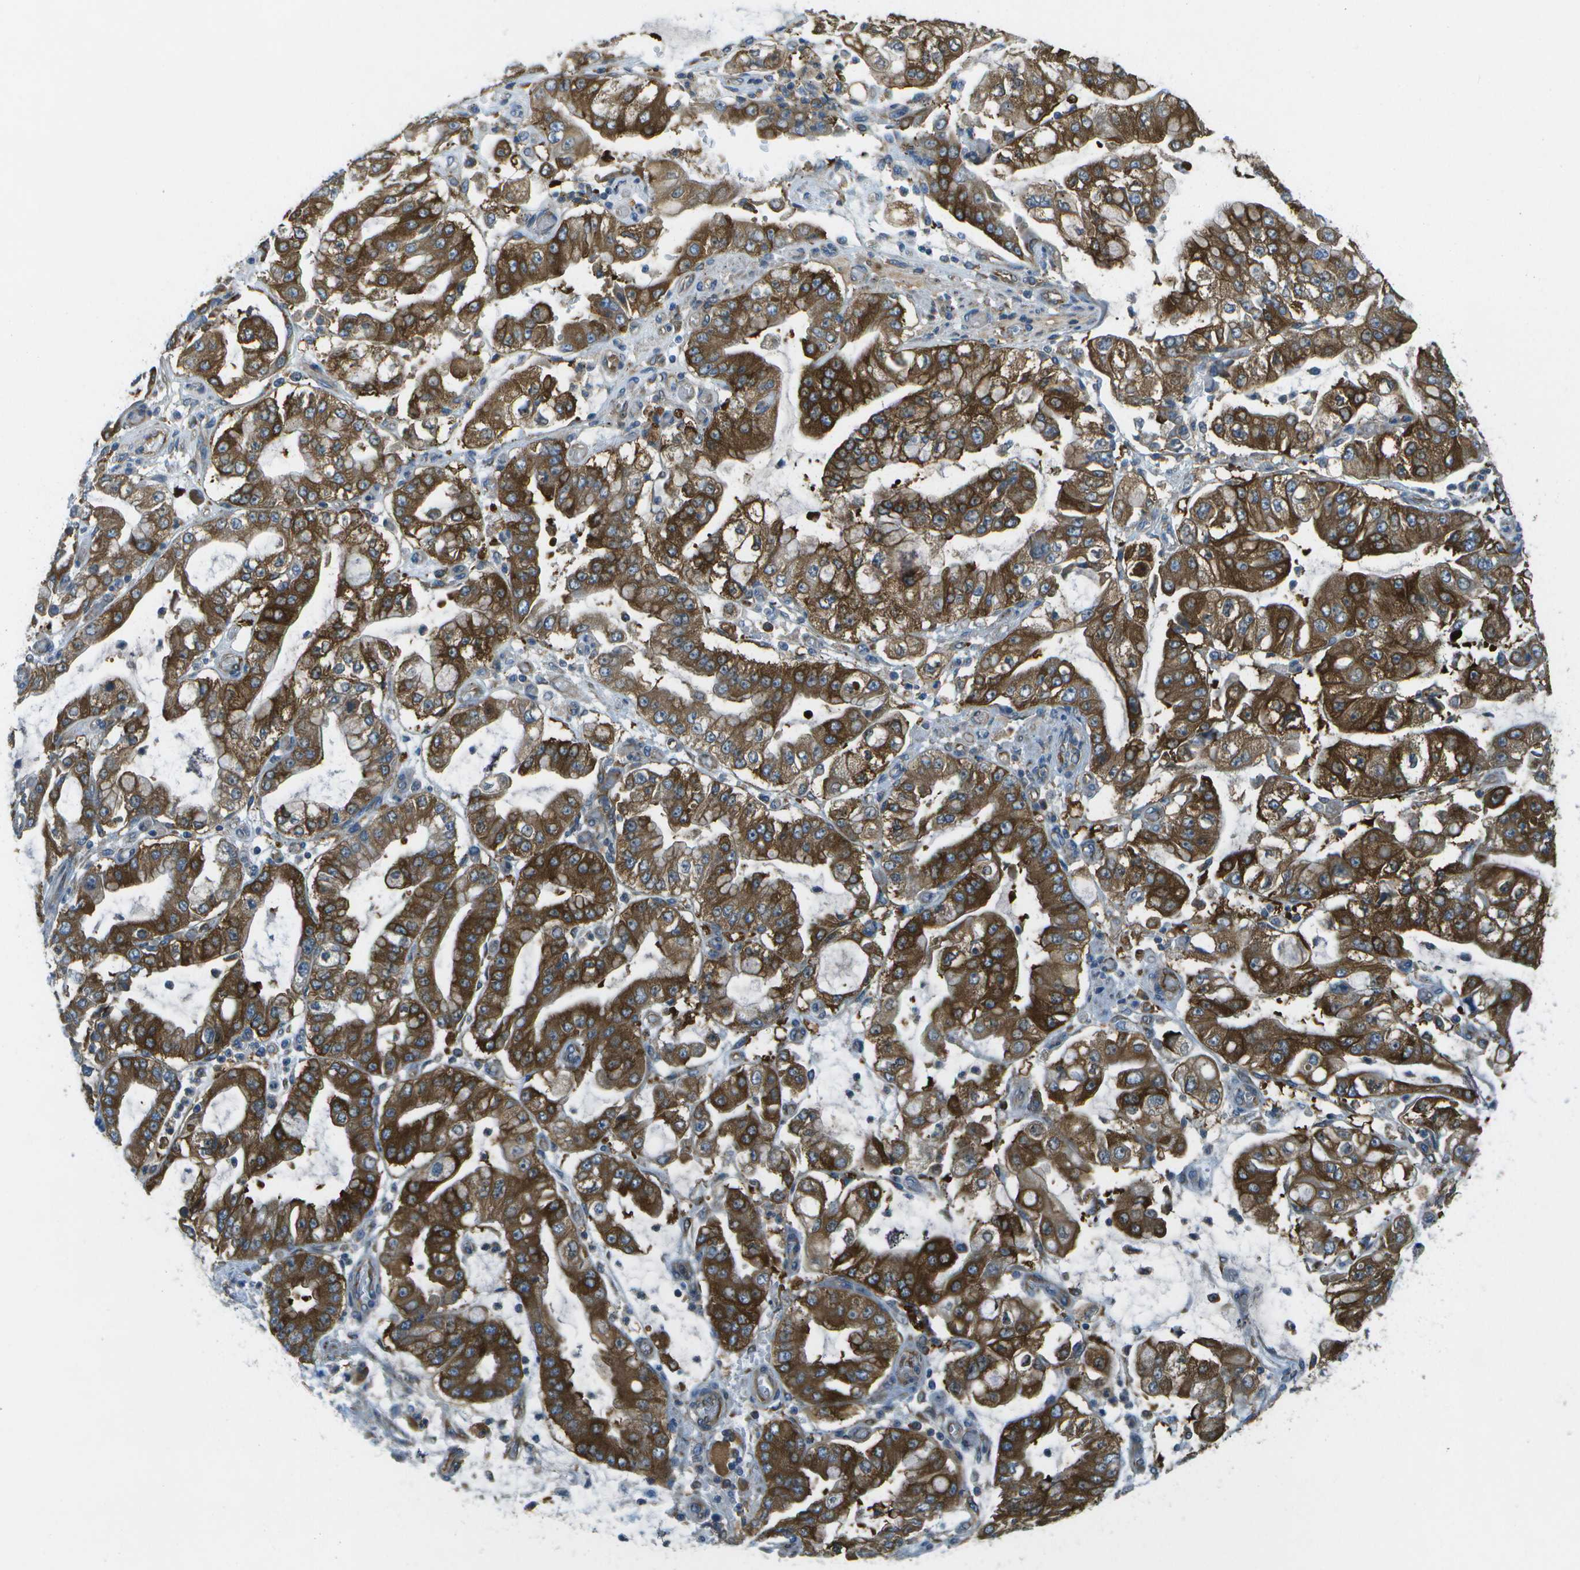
{"staining": {"intensity": "strong", "quantity": ">75%", "location": "cytoplasmic/membranous"}, "tissue": "stomach cancer", "cell_type": "Tumor cells", "image_type": "cancer", "snomed": [{"axis": "morphology", "description": "Adenocarcinoma, NOS"}, {"axis": "topography", "description": "Stomach"}], "caption": "Stomach cancer (adenocarcinoma) stained with a brown dye shows strong cytoplasmic/membranous positive staining in approximately >75% of tumor cells.", "gene": "WNK2", "patient": {"sex": "male", "age": 76}}